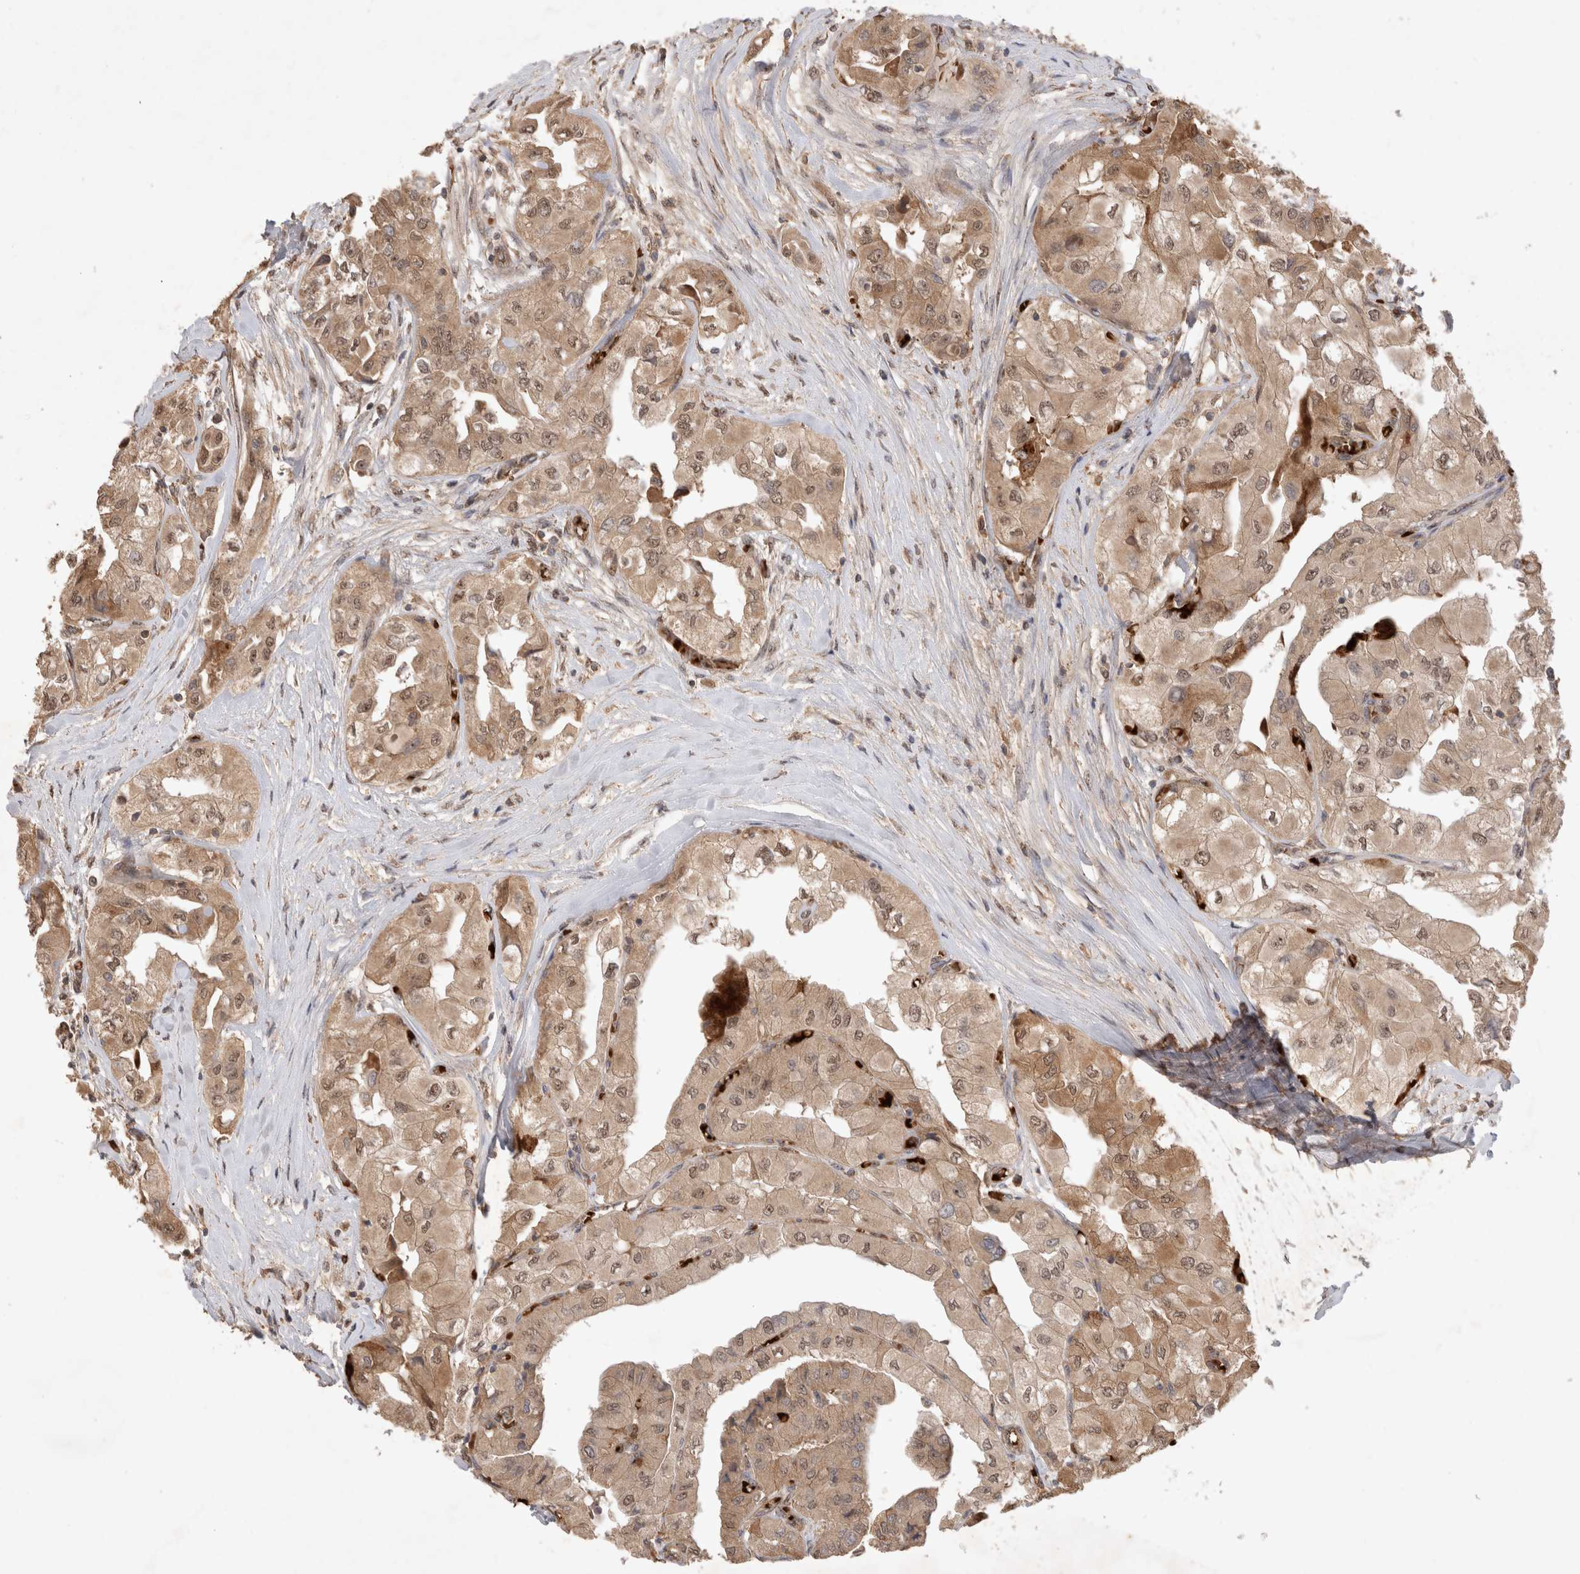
{"staining": {"intensity": "moderate", "quantity": ">75%", "location": "cytoplasmic/membranous,nuclear"}, "tissue": "thyroid cancer", "cell_type": "Tumor cells", "image_type": "cancer", "snomed": [{"axis": "morphology", "description": "Papillary adenocarcinoma, NOS"}, {"axis": "topography", "description": "Thyroid gland"}], "caption": "A medium amount of moderate cytoplasmic/membranous and nuclear positivity is identified in approximately >75% of tumor cells in thyroid cancer (papillary adenocarcinoma) tissue.", "gene": "FAM221A", "patient": {"sex": "female", "age": 59}}